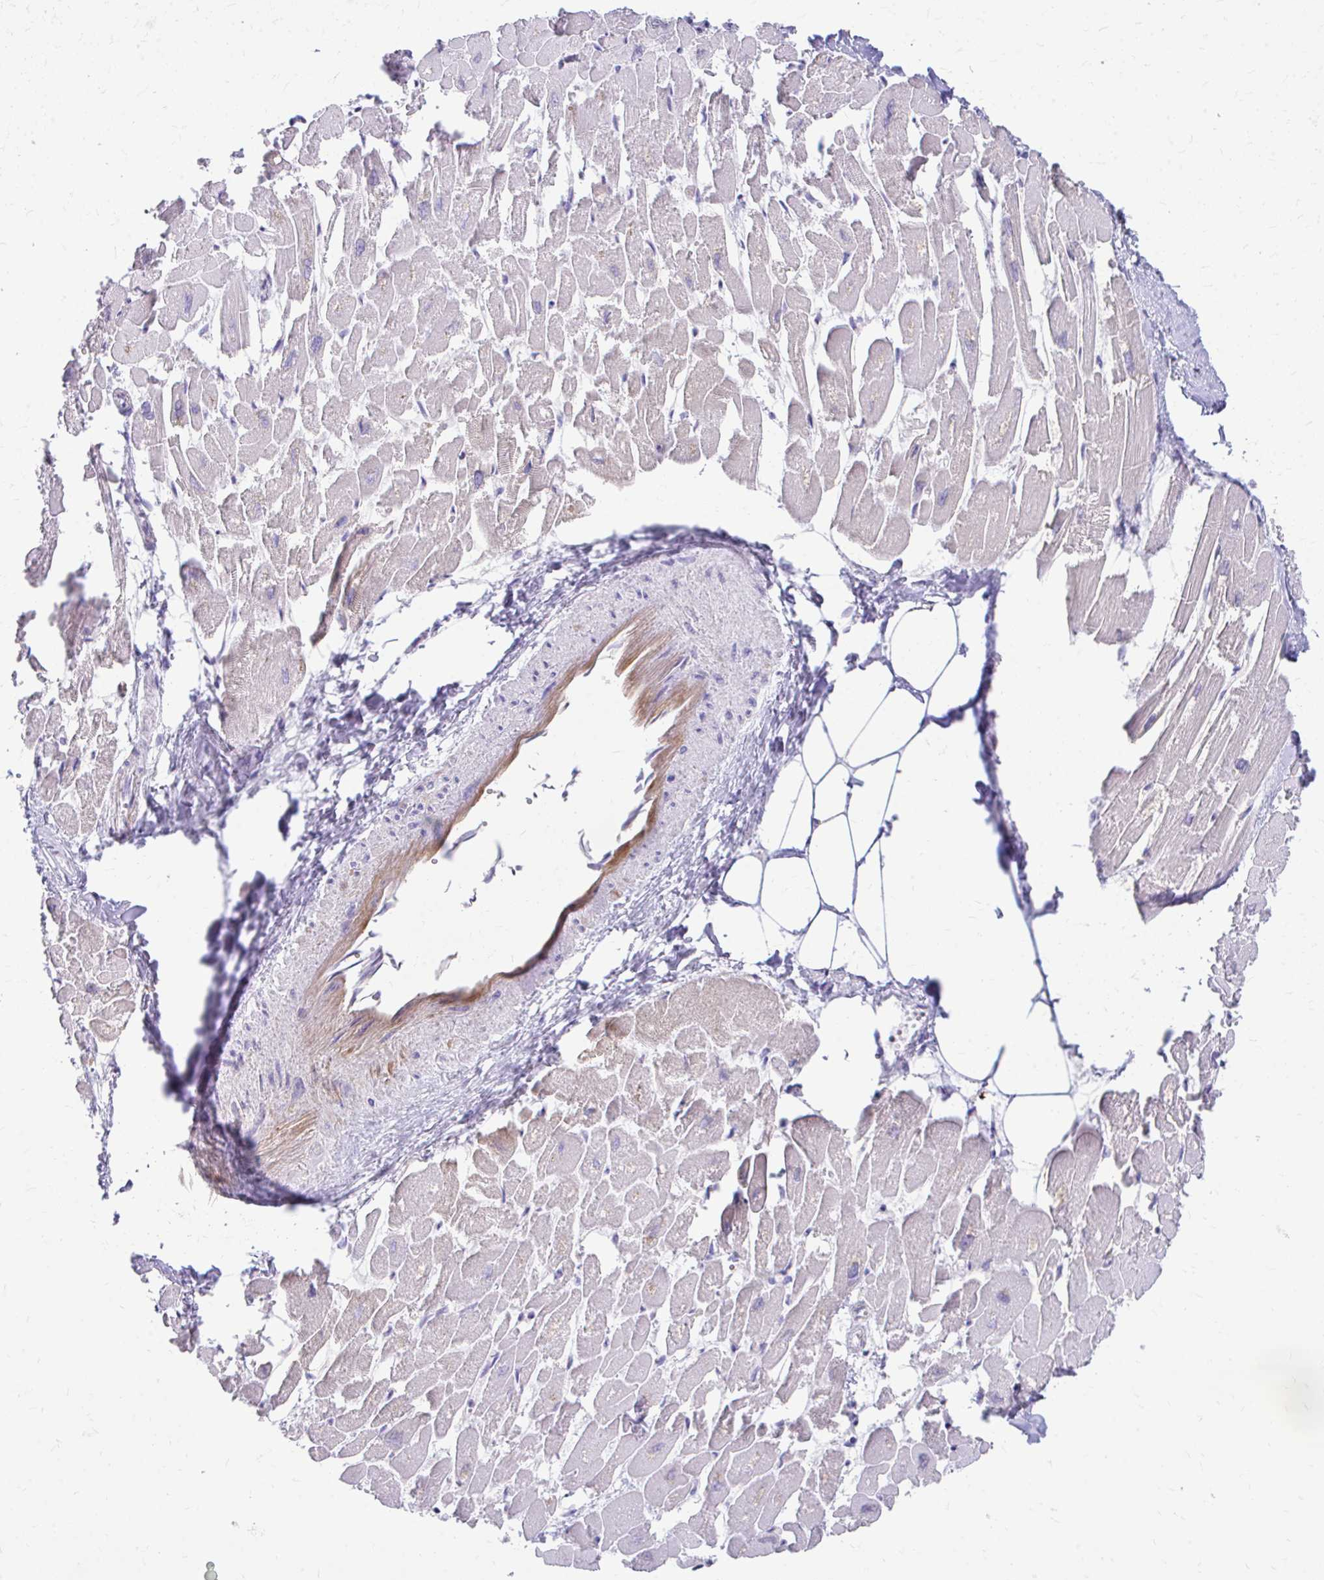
{"staining": {"intensity": "negative", "quantity": "none", "location": "none"}, "tissue": "heart muscle", "cell_type": "Cardiomyocytes", "image_type": "normal", "snomed": [{"axis": "morphology", "description": "Normal tissue, NOS"}, {"axis": "topography", "description": "Heart"}], "caption": "Histopathology image shows no significant protein staining in cardiomyocytes of benign heart muscle.", "gene": "CFH", "patient": {"sex": "male", "age": 54}}